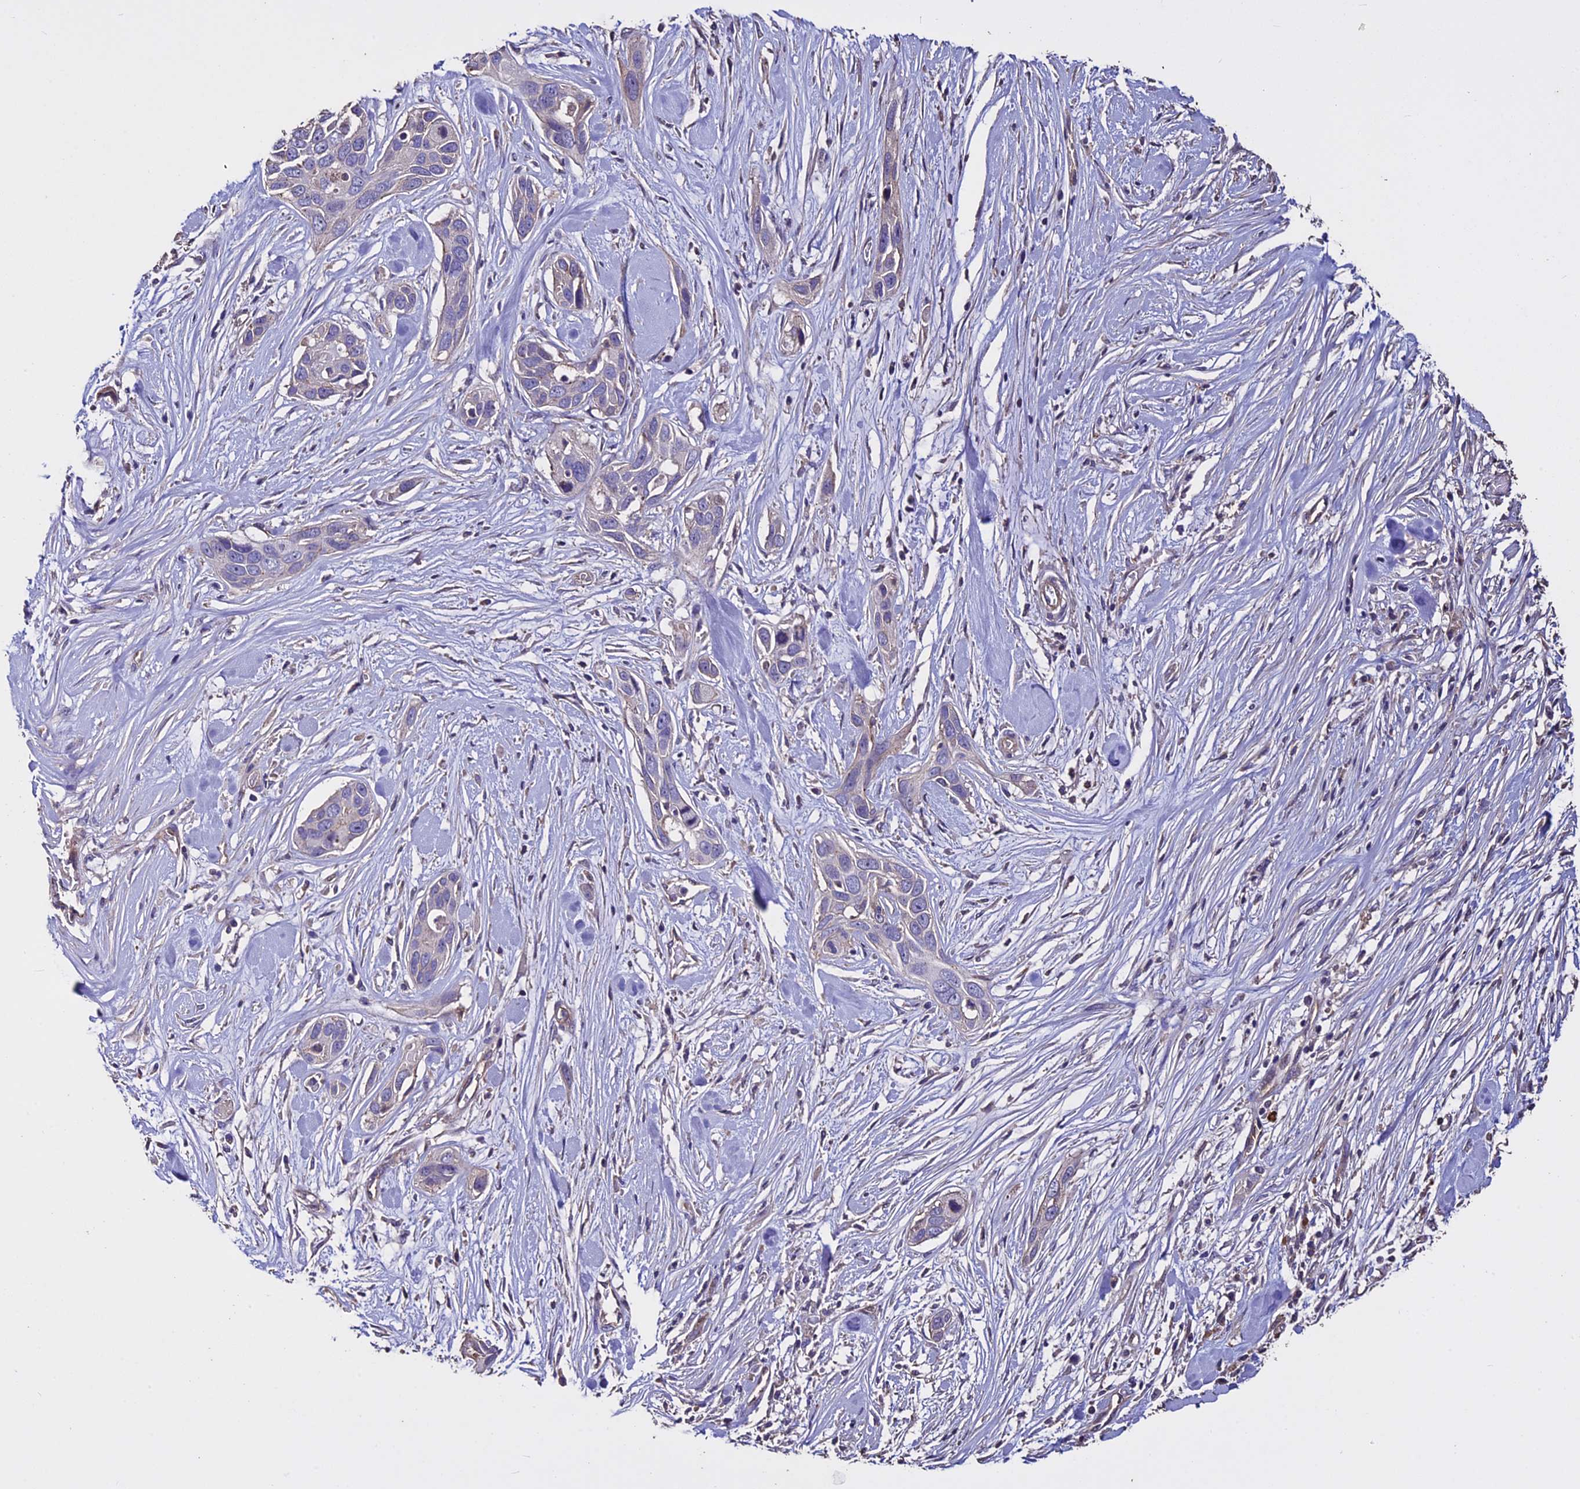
{"staining": {"intensity": "negative", "quantity": "none", "location": "none"}, "tissue": "pancreatic cancer", "cell_type": "Tumor cells", "image_type": "cancer", "snomed": [{"axis": "morphology", "description": "Adenocarcinoma, NOS"}, {"axis": "topography", "description": "Pancreas"}], "caption": "Protein analysis of pancreatic adenocarcinoma shows no significant expression in tumor cells. Brightfield microscopy of IHC stained with DAB (3,3'-diaminobenzidine) (brown) and hematoxylin (blue), captured at high magnification.", "gene": "USB1", "patient": {"sex": "female", "age": 60}}